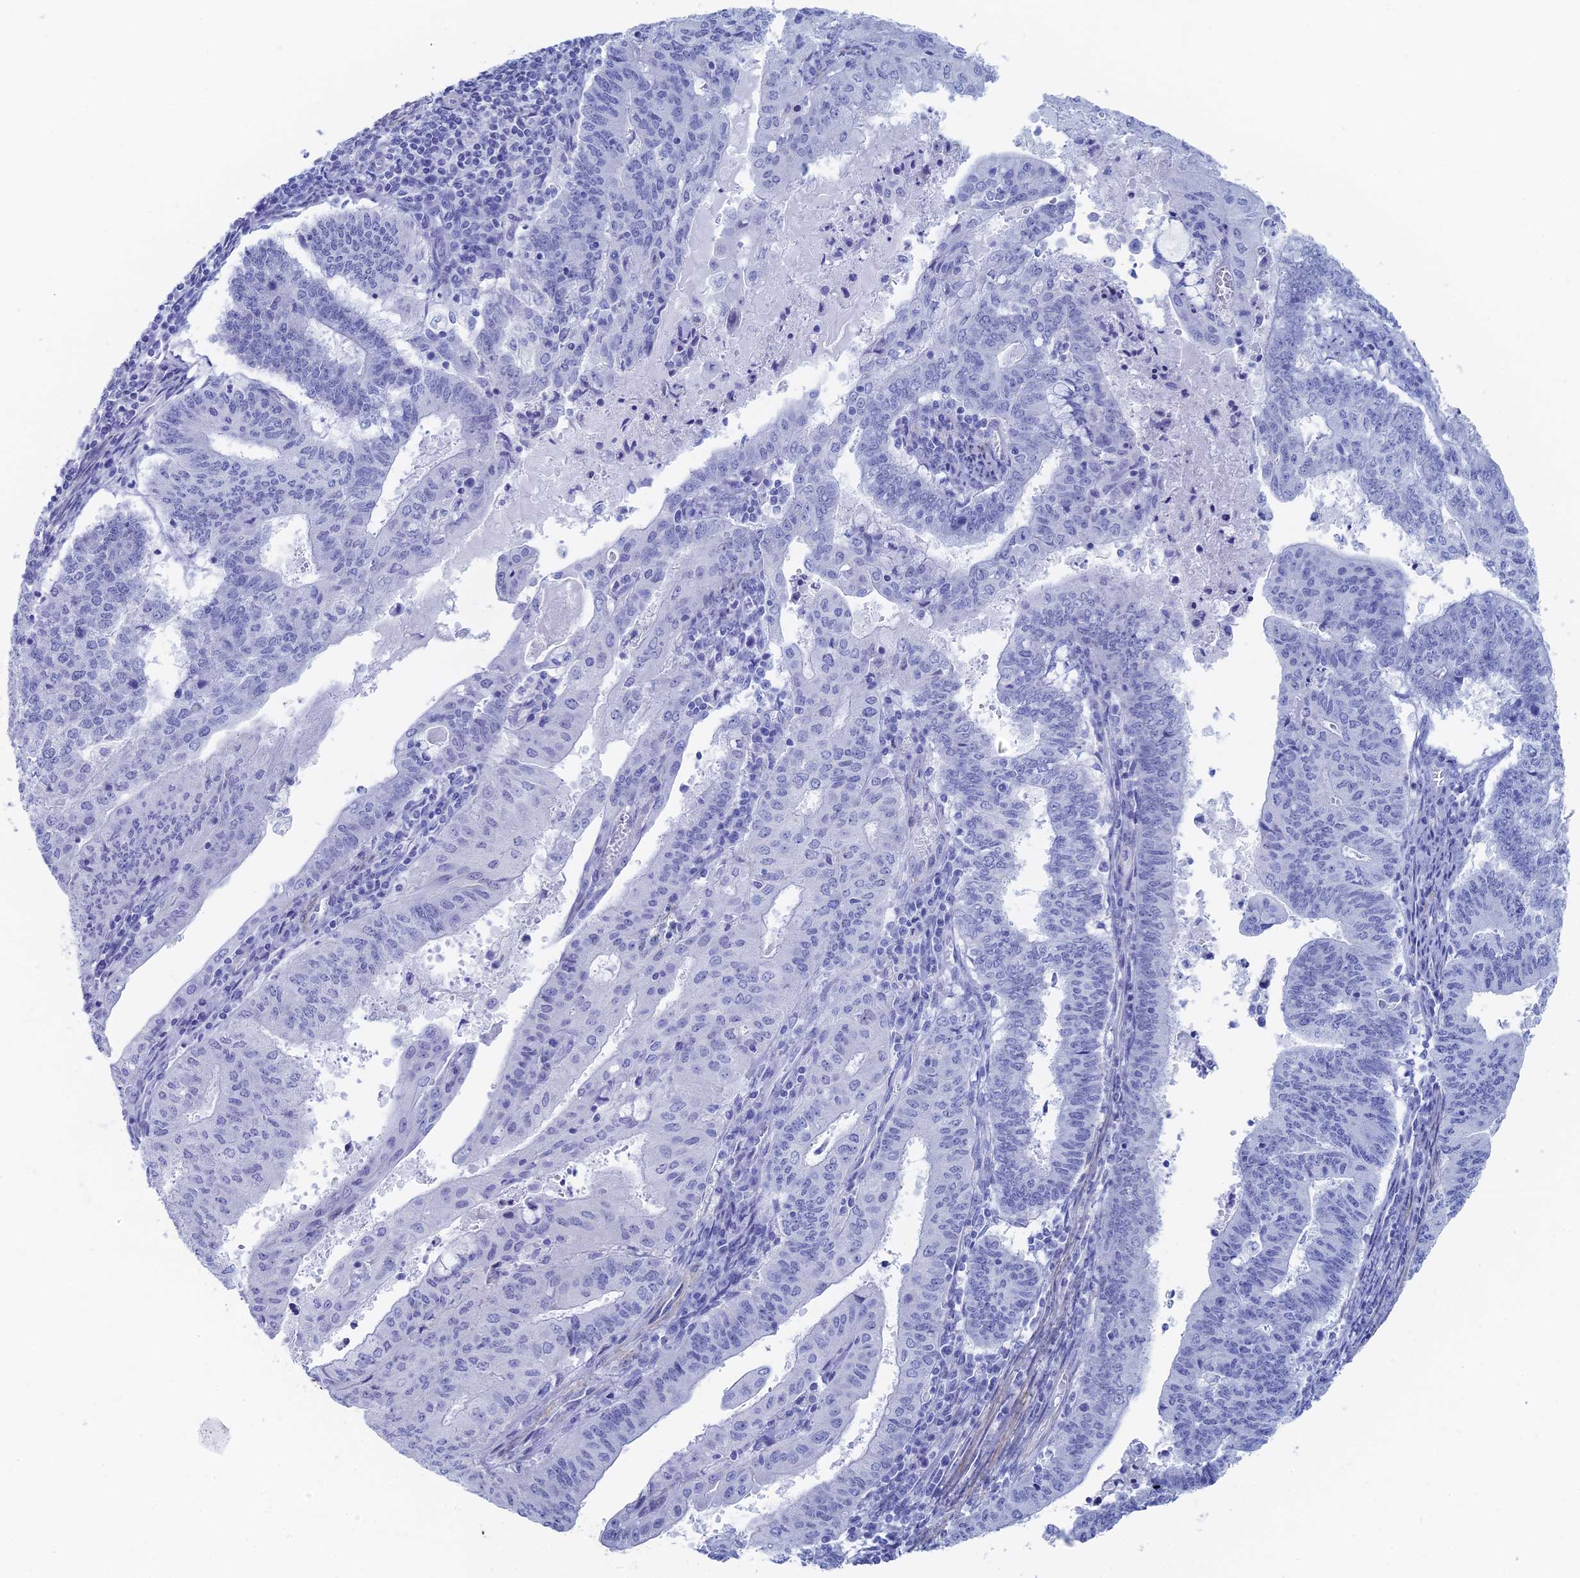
{"staining": {"intensity": "negative", "quantity": "none", "location": "none"}, "tissue": "endometrial cancer", "cell_type": "Tumor cells", "image_type": "cancer", "snomed": [{"axis": "morphology", "description": "Adenocarcinoma, NOS"}, {"axis": "topography", "description": "Endometrium"}], "caption": "DAB (3,3'-diaminobenzidine) immunohistochemical staining of endometrial cancer reveals no significant positivity in tumor cells. Brightfield microscopy of immunohistochemistry (IHC) stained with DAB (brown) and hematoxylin (blue), captured at high magnification.", "gene": "KCNK18", "patient": {"sex": "female", "age": 59}}